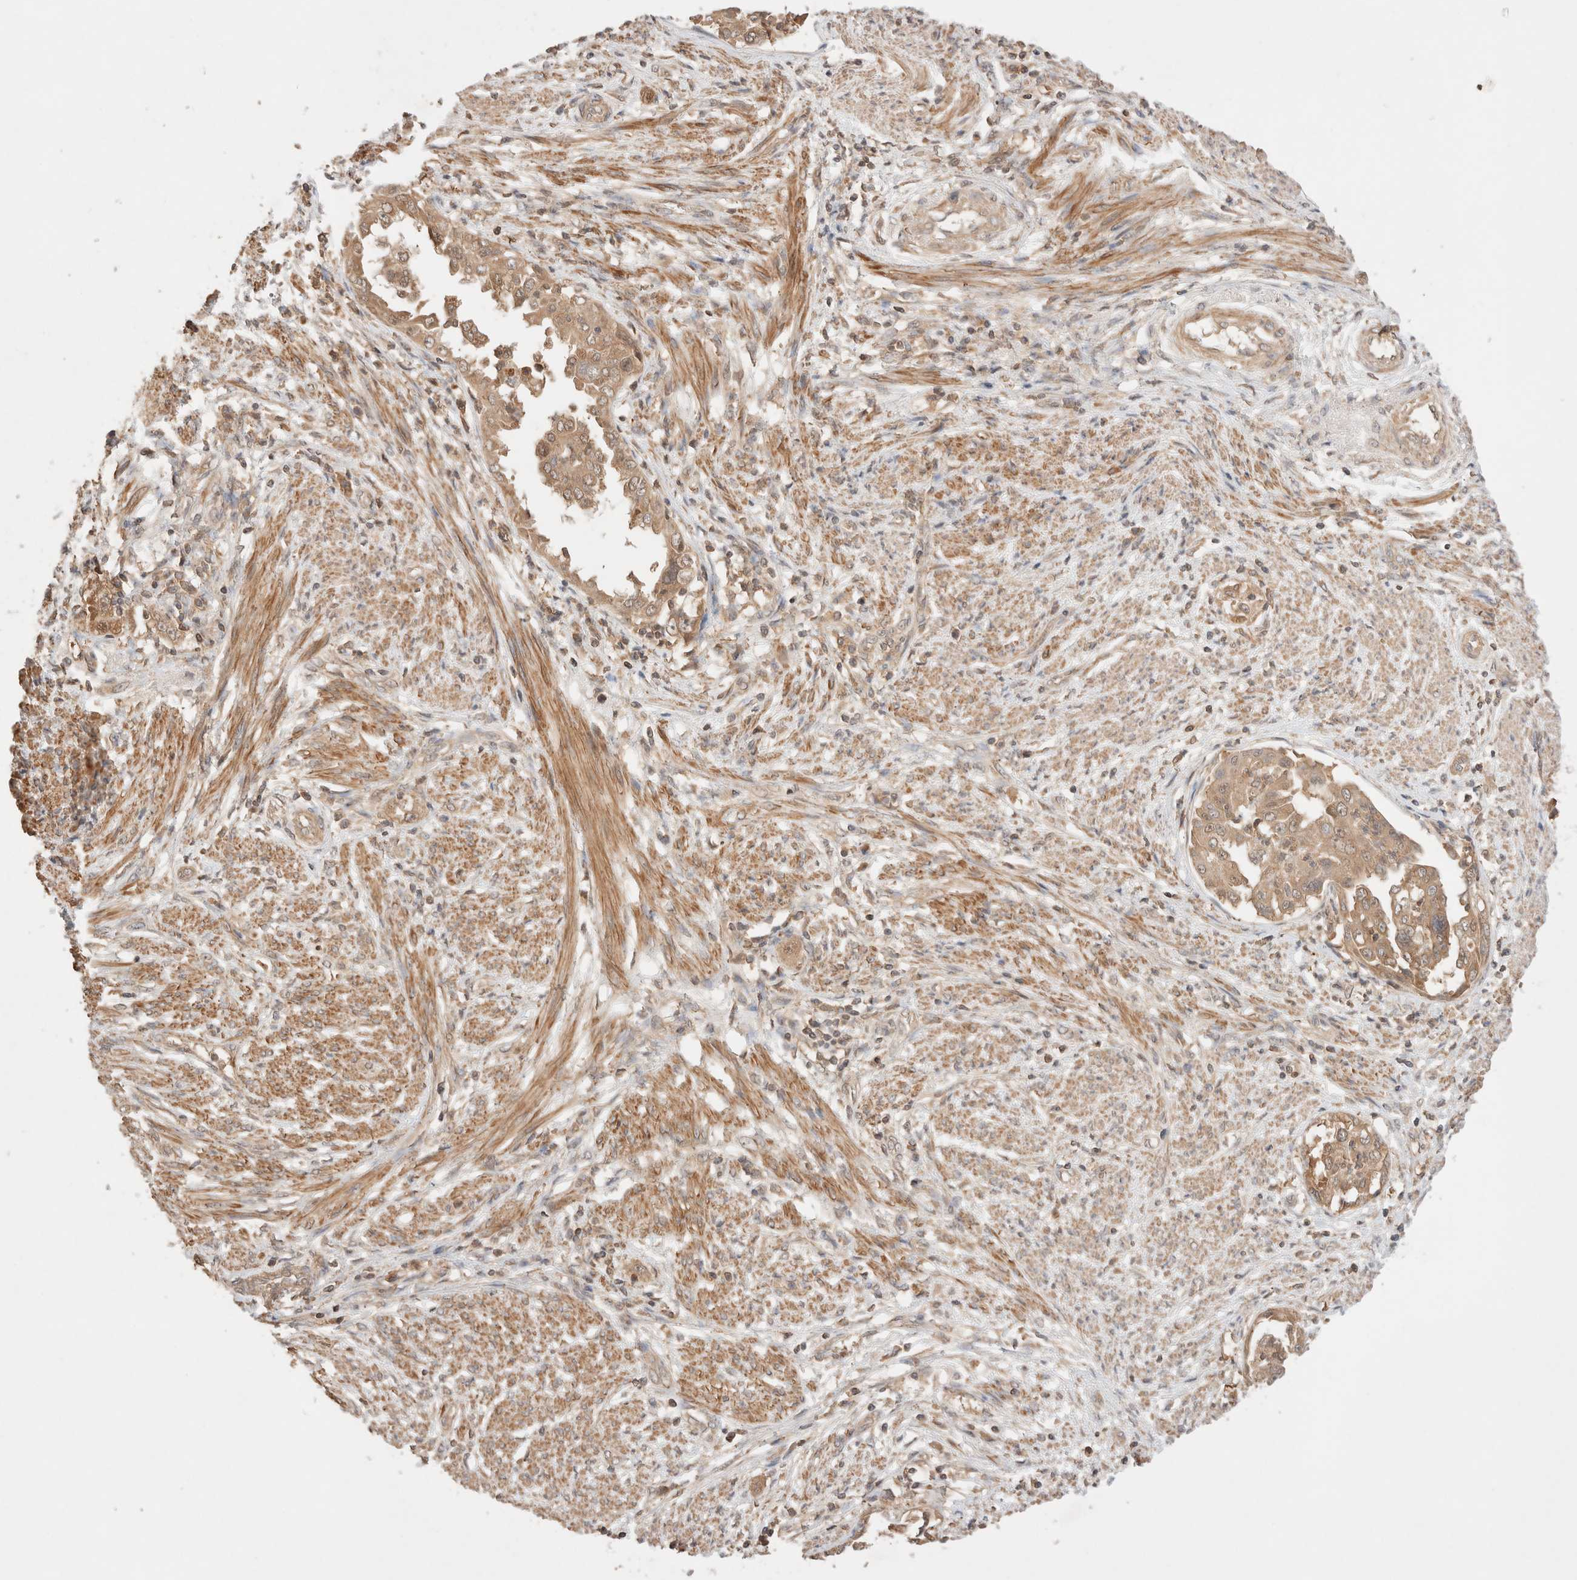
{"staining": {"intensity": "moderate", "quantity": ">75%", "location": "cytoplasmic/membranous"}, "tissue": "endometrial cancer", "cell_type": "Tumor cells", "image_type": "cancer", "snomed": [{"axis": "morphology", "description": "Adenocarcinoma, NOS"}, {"axis": "topography", "description": "Endometrium"}], "caption": "This is a micrograph of immunohistochemistry staining of endometrial adenocarcinoma, which shows moderate staining in the cytoplasmic/membranous of tumor cells.", "gene": "CARNMT1", "patient": {"sex": "female", "age": 85}}